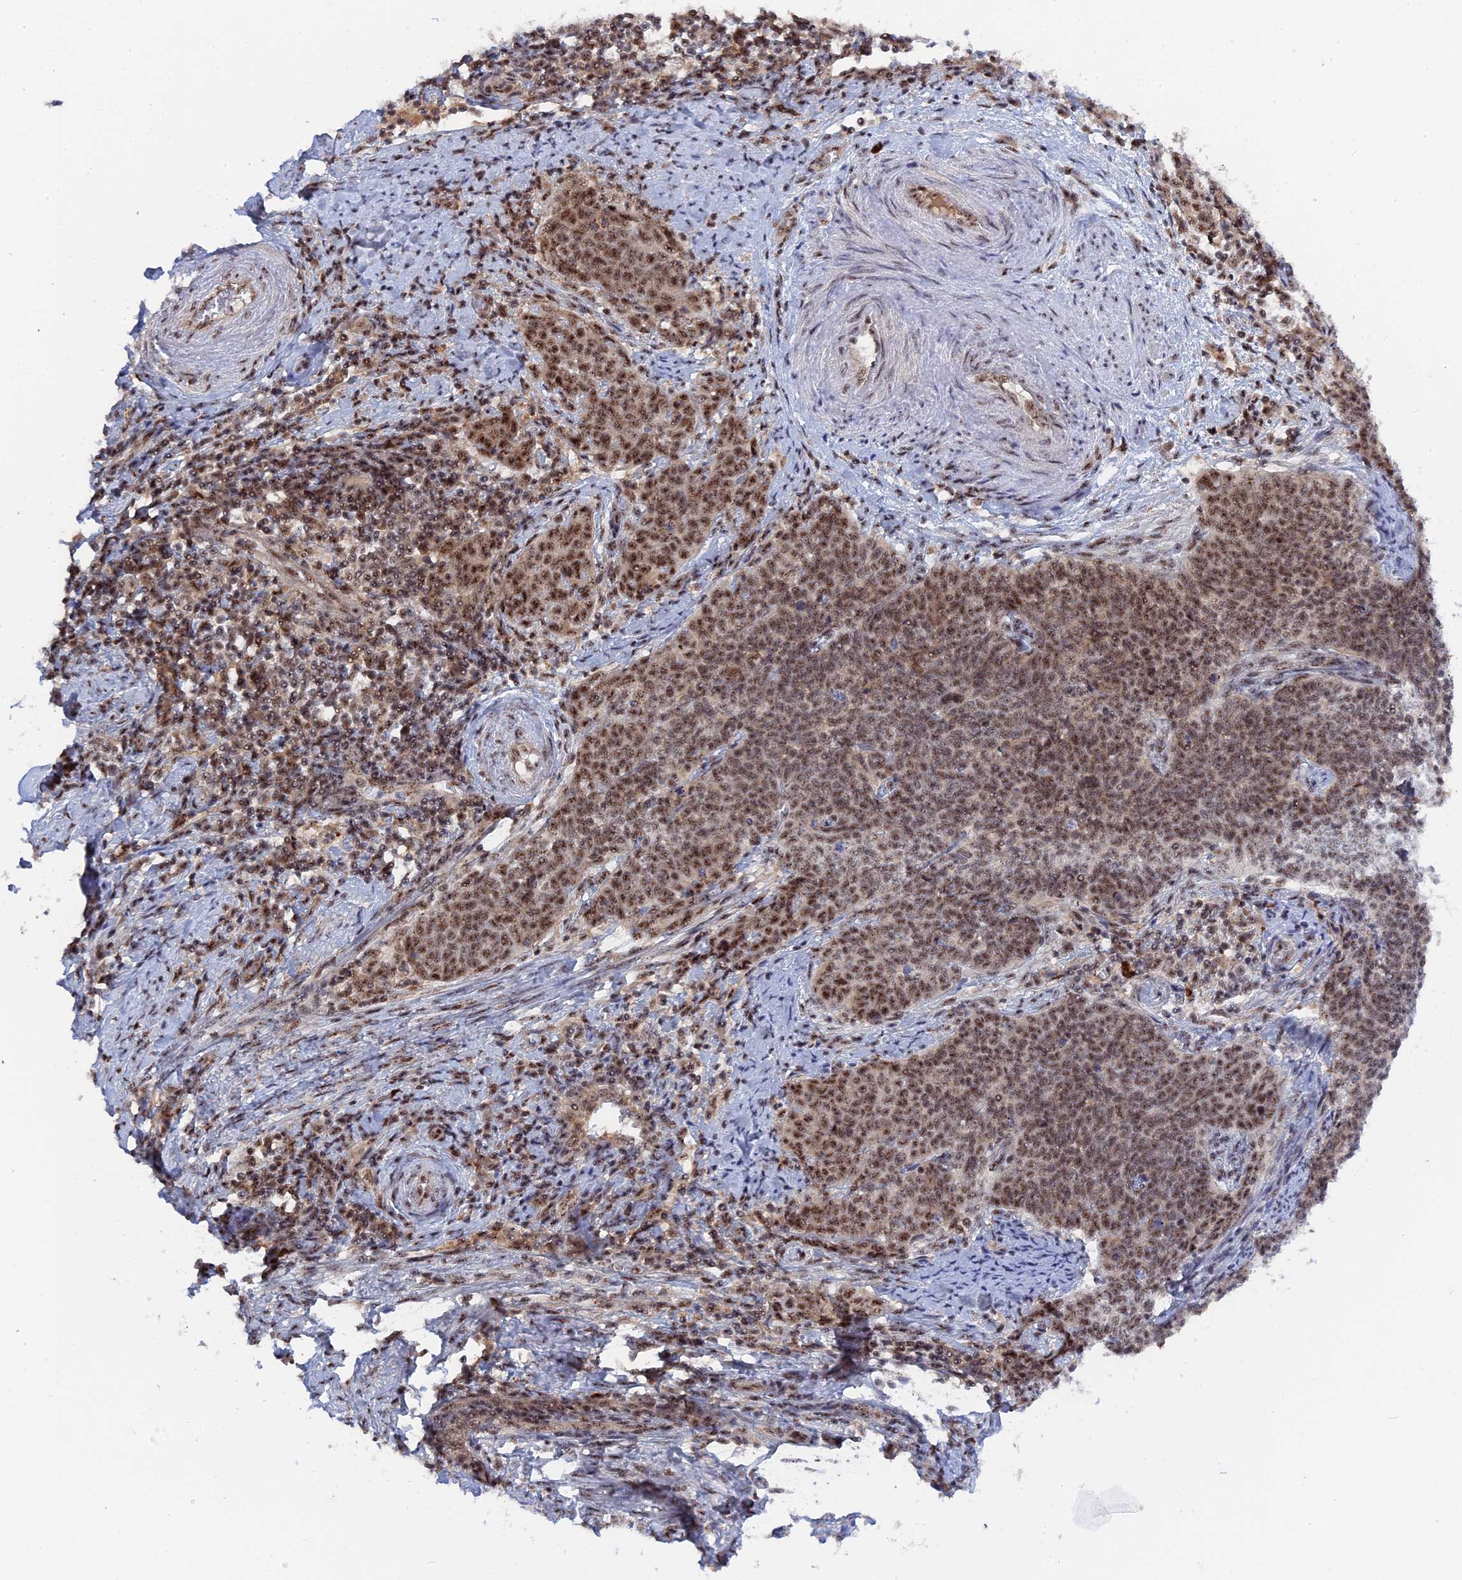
{"staining": {"intensity": "moderate", "quantity": ">75%", "location": "nuclear"}, "tissue": "cervical cancer", "cell_type": "Tumor cells", "image_type": "cancer", "snomed": [{"axis": "morphology", "description": "Squamous cell carcinoma, NOS"}, {"axis": "topography", "description": "Cervix"}], "caption": "The image demonstrates immunohistochemical staining of cervical cancer. There is moderate nuclear expression is present in about >75% of tumor cells. Nuclei are stained in blue.", "gene": "TAB1", "patient": {"sex": "female", "age": 39}}